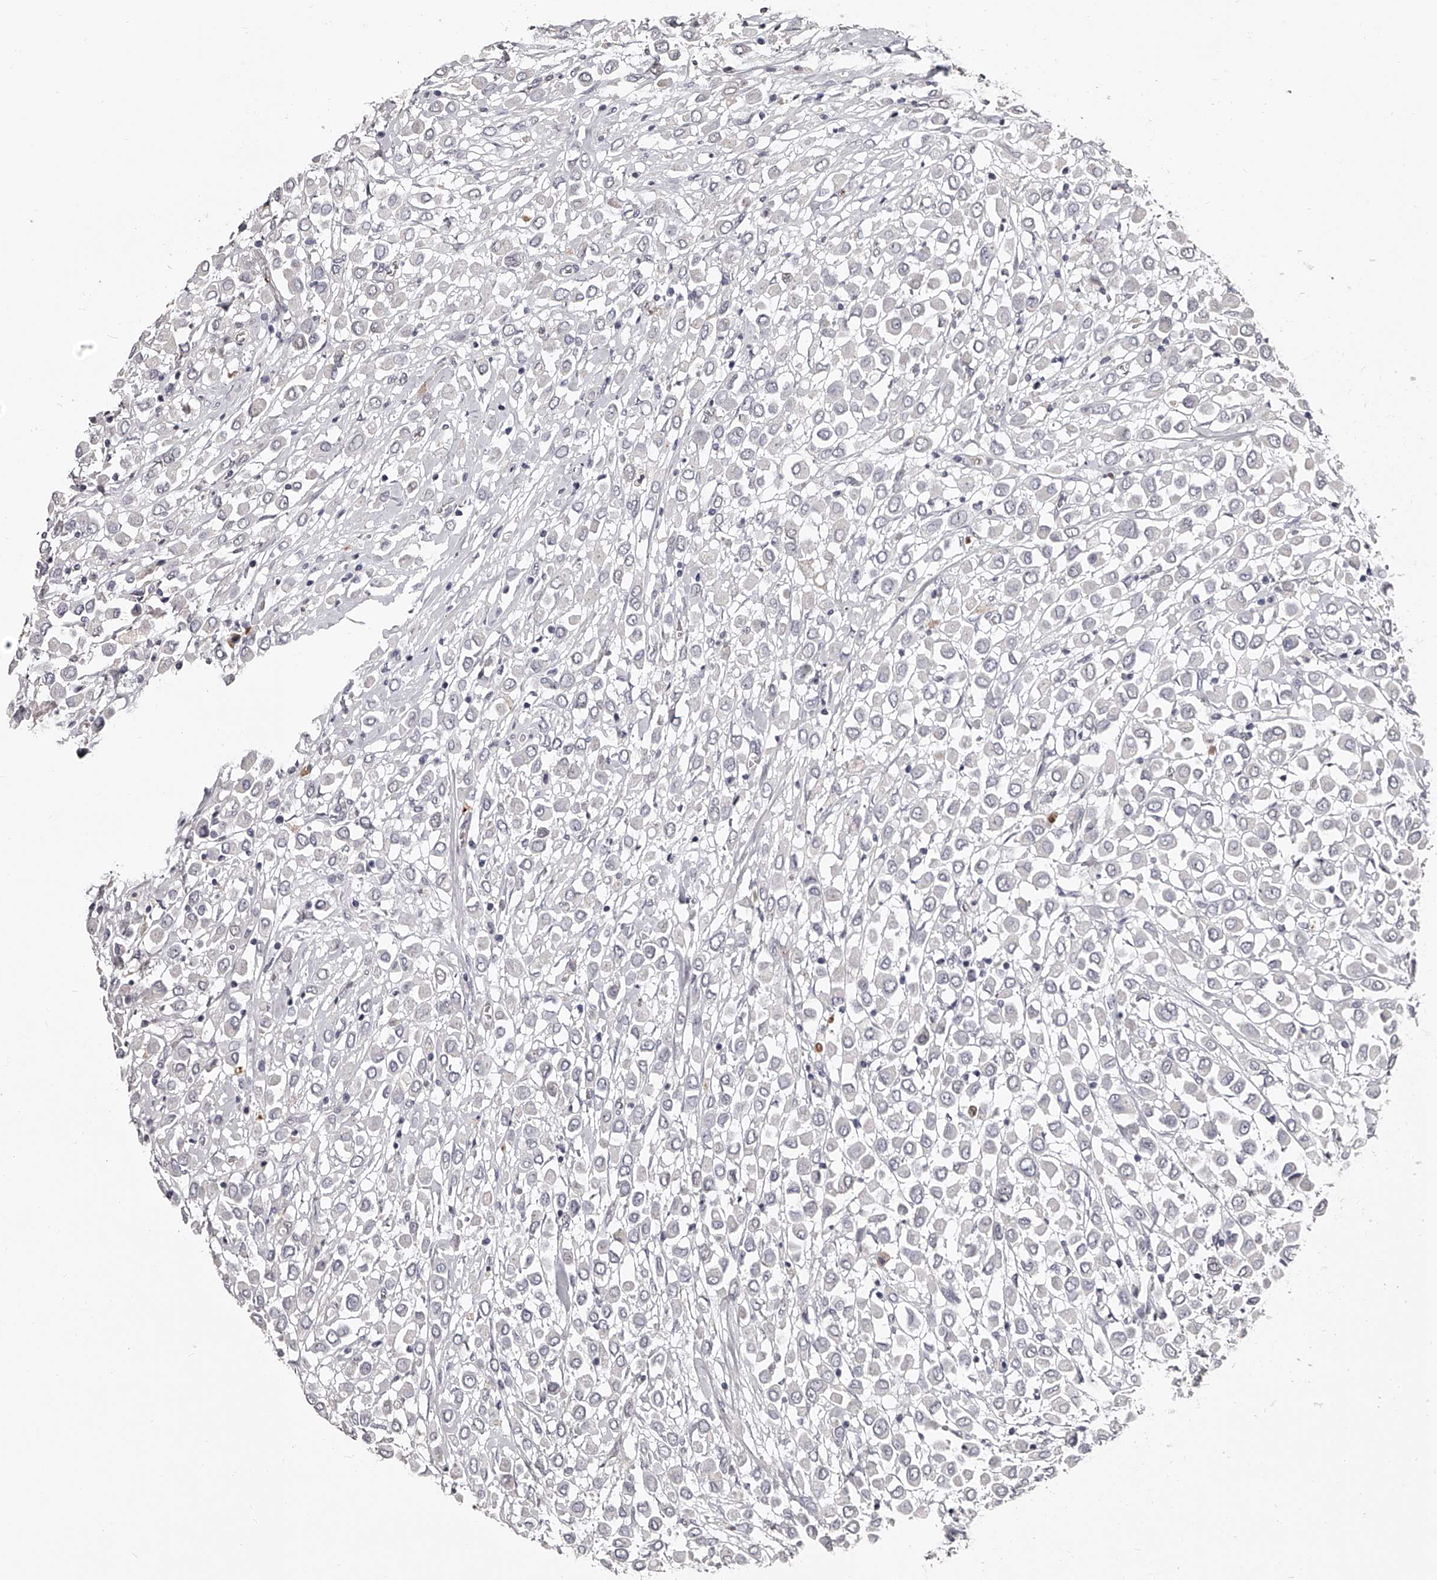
{"staining": {"intensity": "negative", "quantity": "none", "location": "none"}, "tissue": "breast cancer", "cell_type": "Tumor cells", "image_type": "cancer", "snomed": [{"axis": "morphology", "description": "Duct carcinoma"}, {"axis": "topography", "description": "Breast"}], "caption": "Protein analysis of breast cancer shows no significant staining in tumor cells.", "gene": "URGCP", "patient": {"sex": "female", "age": 61}}